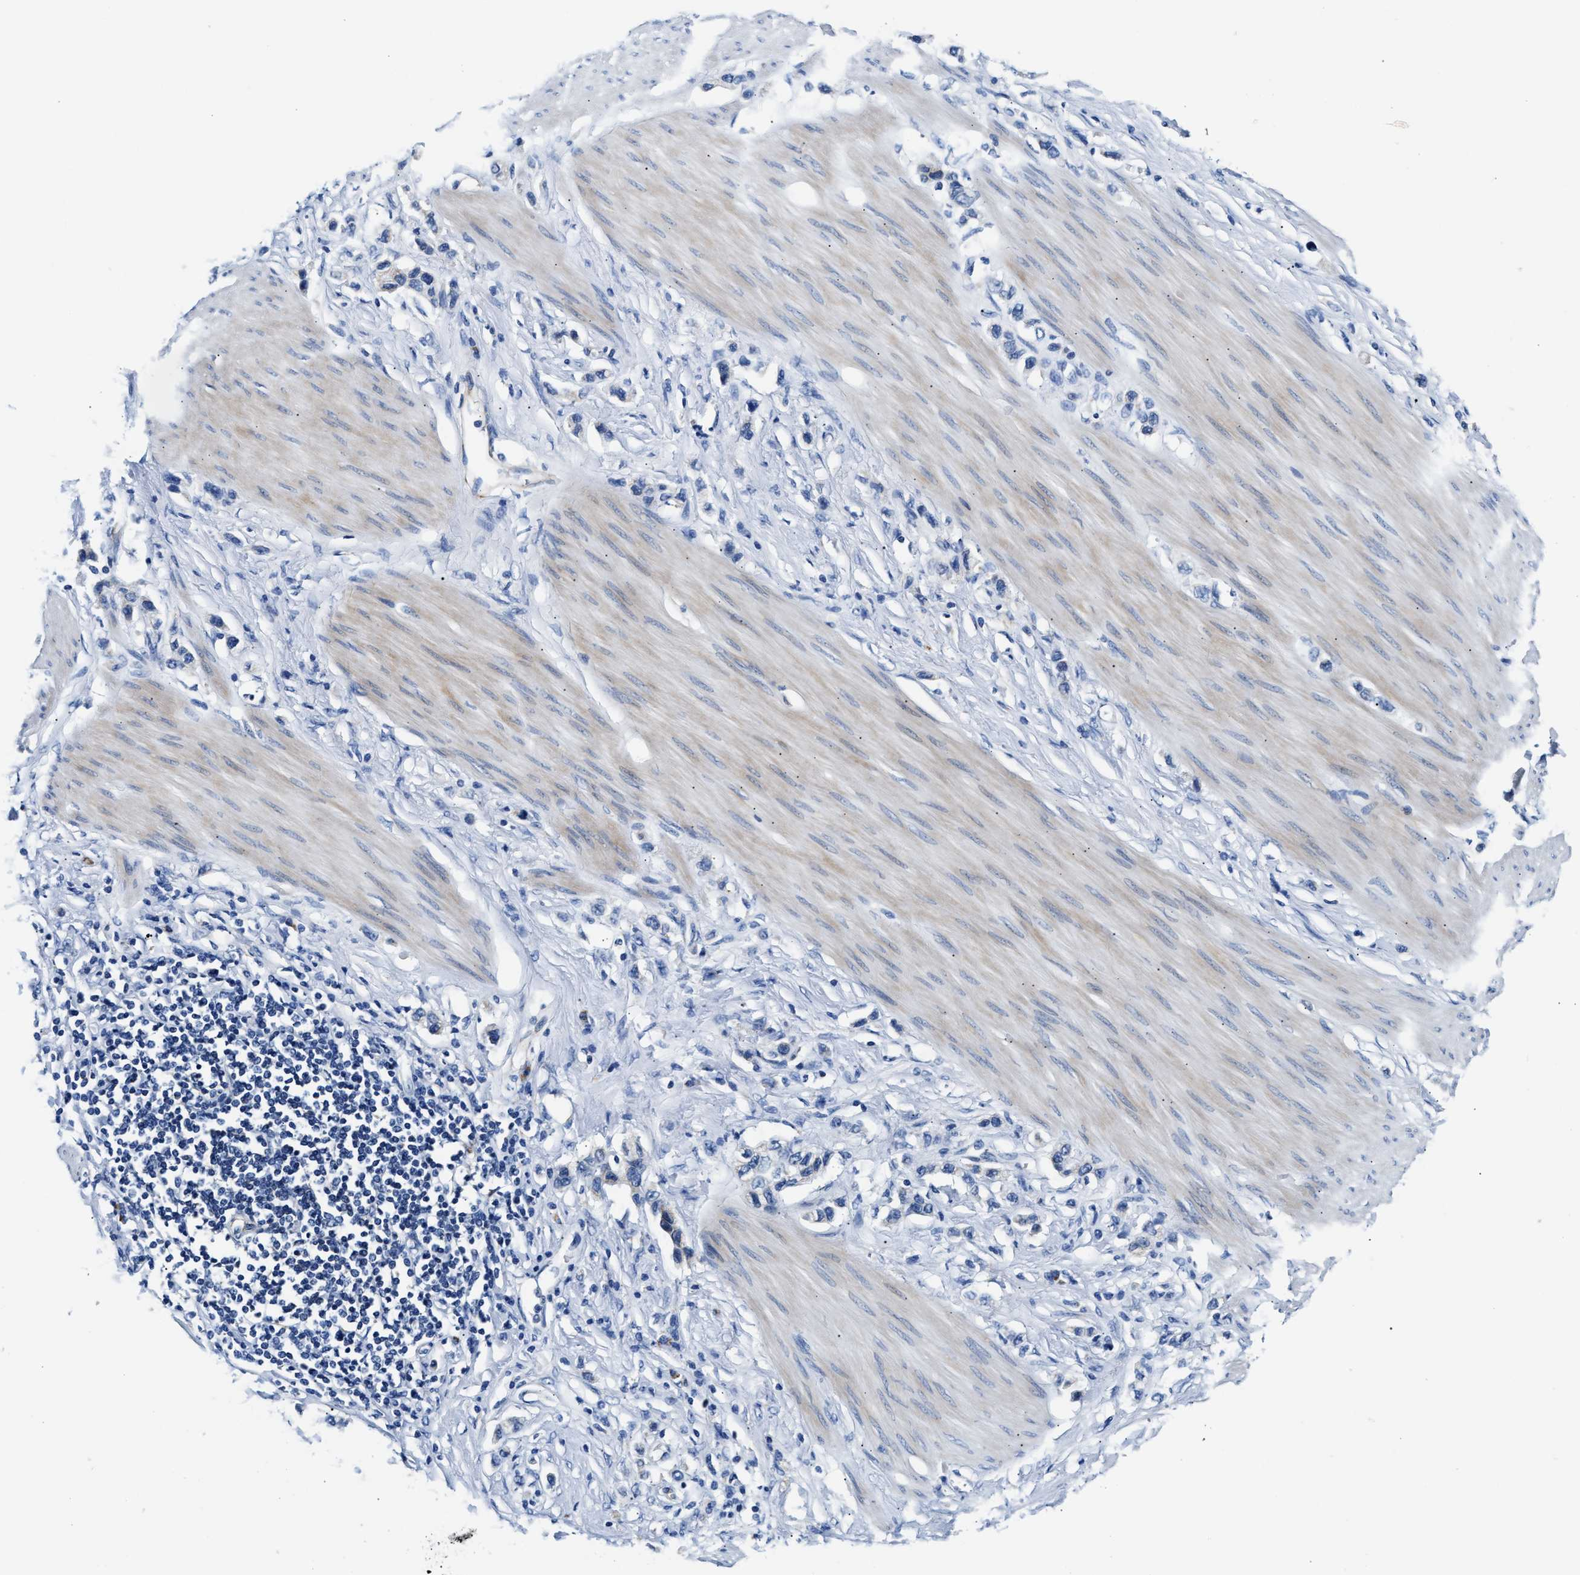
{"staining": {"intensity": "negative", "quantity": "none", "location": "none"}, "tissue": "stomach cancer", "cell_type": "Tumor cells", "image_type": "cancer", "snomed": [{"axis": "morphology", "description": "Adenocarcinoma, NOS"}, {"axis": "topography", "description": "Stomach"}], "caption": "This is a image of immunohistochemistry staining of adenocarcinoma (stomach), which shows no staining in tumor cells.", "gene": "ACADVL", "patient": {"sex": "female", "age": 65}}